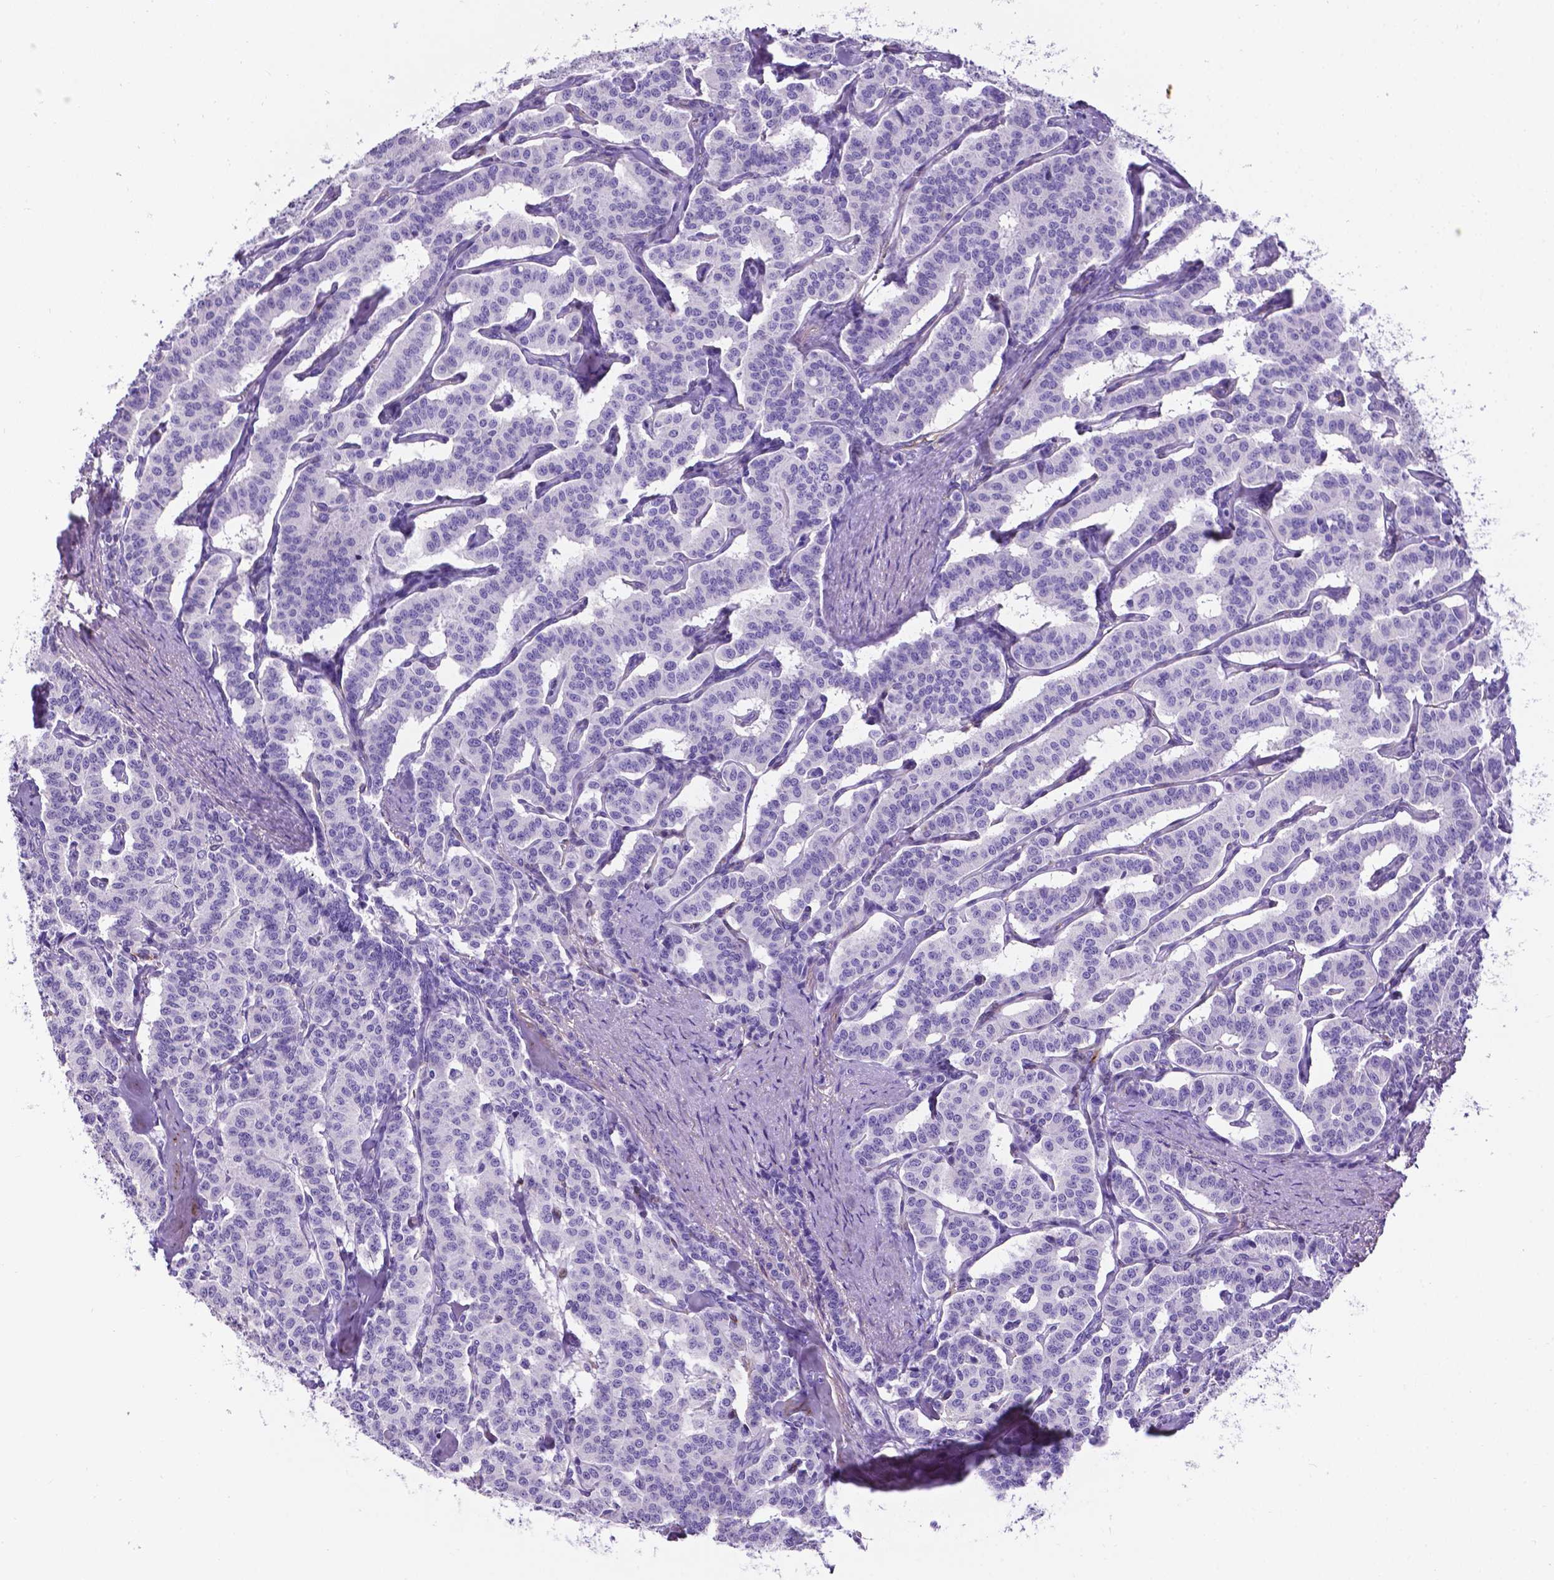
{"staining": {"intensity": "negative", "quantity": "none", "location": "none"}, "tissue": "carcinoid", "cell_type": "Tumor cells", "image_type": "cancer", "snomed": [{"axis": "morphology", "description": "Carcinoid, malignant, NOS"}, {"axis": "topography", "description": "Lung"}], "caption": "Immunohistochemical staining of human malignant carcinoid displays no significant expression in tumor cells.", "gene": "APOE", "patient": {"sex": "female", "age": 46}}